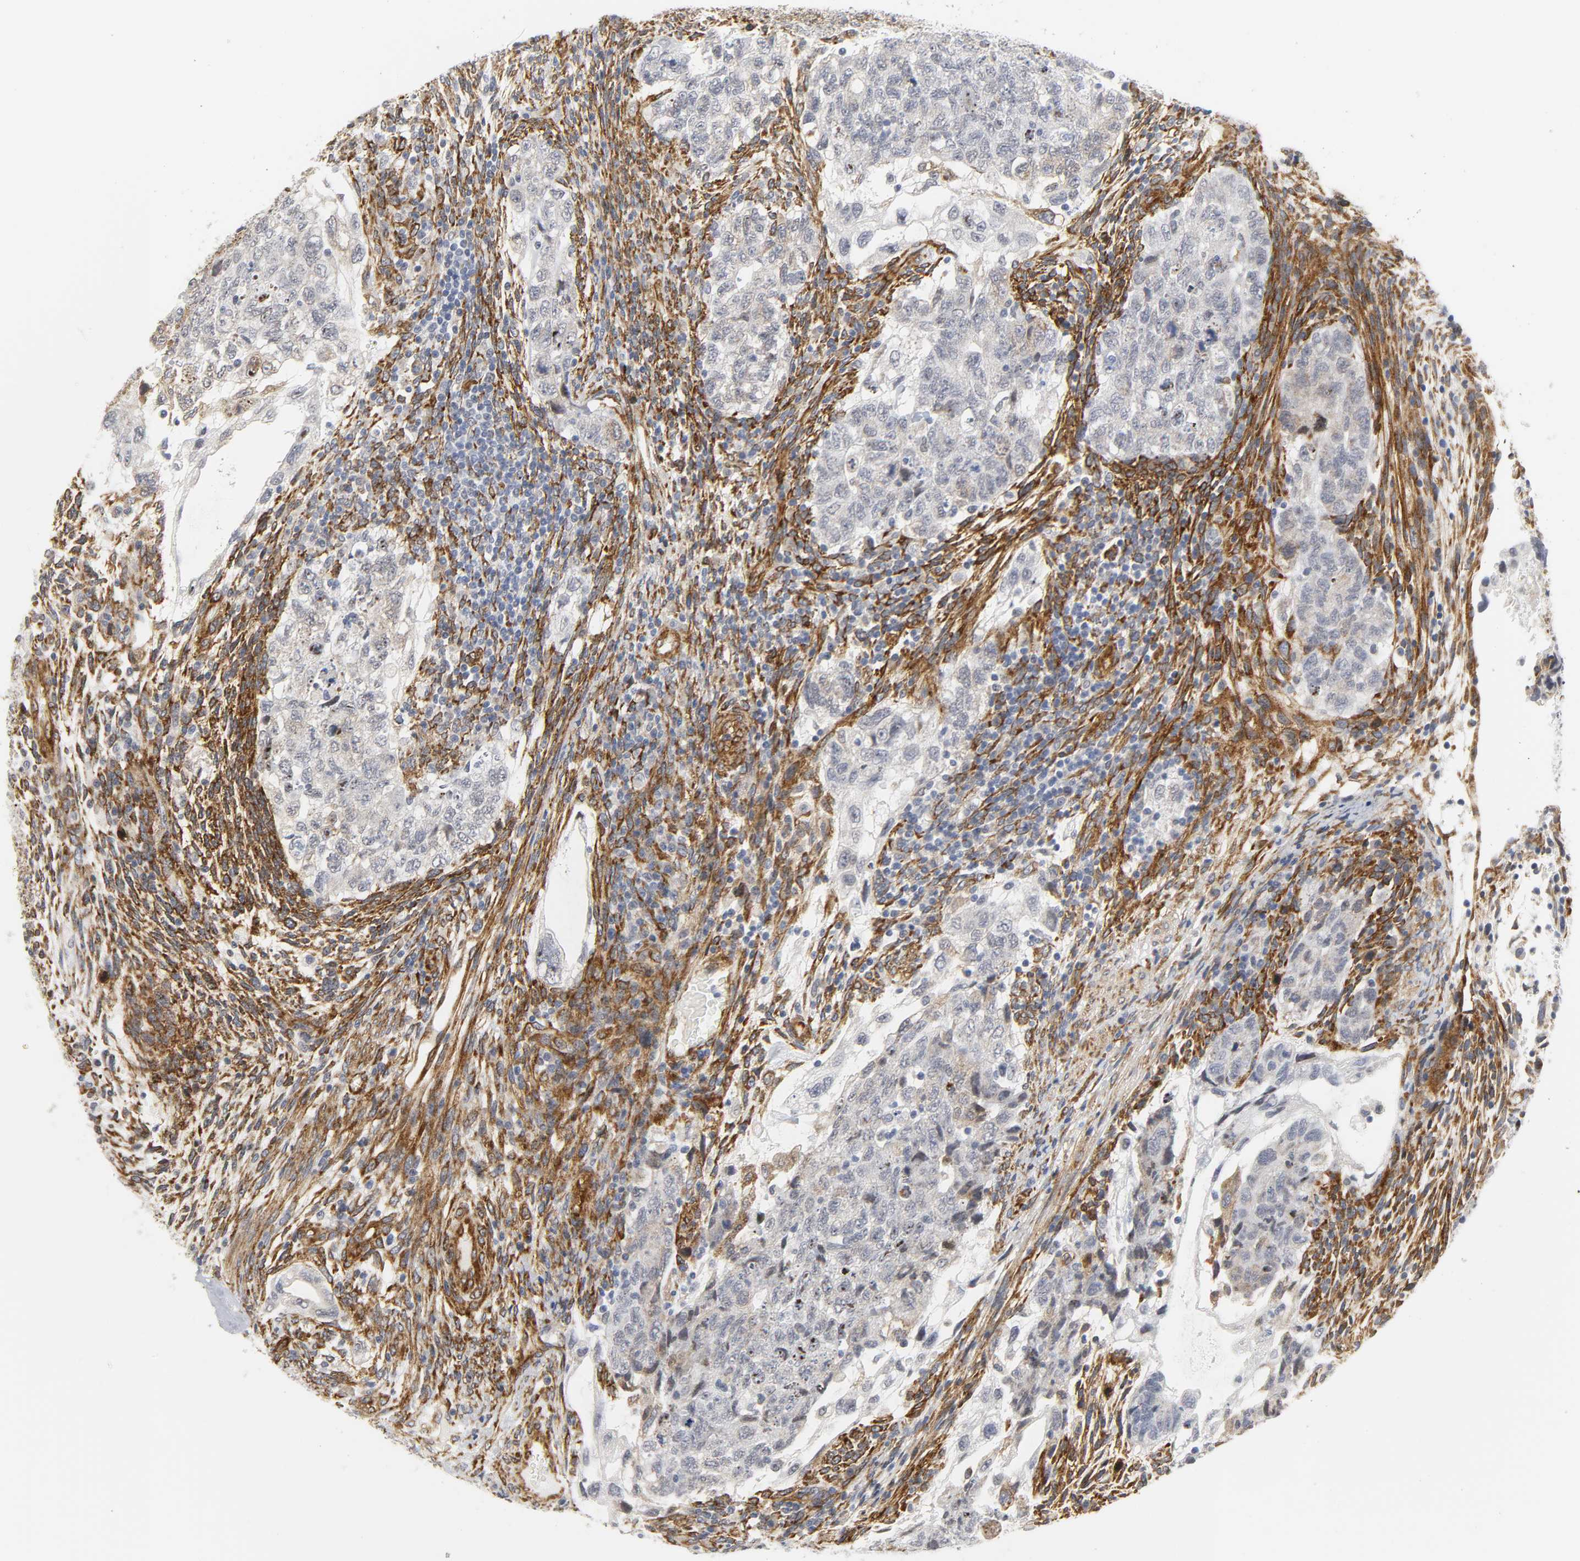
{"staining": {"intensity": "negative", "quantity": "none", "location": "none"}, "tissue": "testis cancer", "cell_type": "Tumor cells", "image_type": "cancer", "snomed": [{"axis": "morphology", "description": "Normal tissue, NOS"}, {"axis": "morphology", "description": "Carcinoma, Embryonal, NOS"}, {"axis": "topography", "description": "Testis"}], "caption": "High power microscopy photomicrograph of an IHC photomicrograph of testis cancer (embryonal carcinoma), revealing no significant positivity in tumor cells. The staining was performed using DAB to visualize the protein expression in brown, while the nuclei were stained in blue with hematoxylin (Magnification: 20x).", "gene": "DOCK1", "patient": {"sex": "male", "age": 36}}